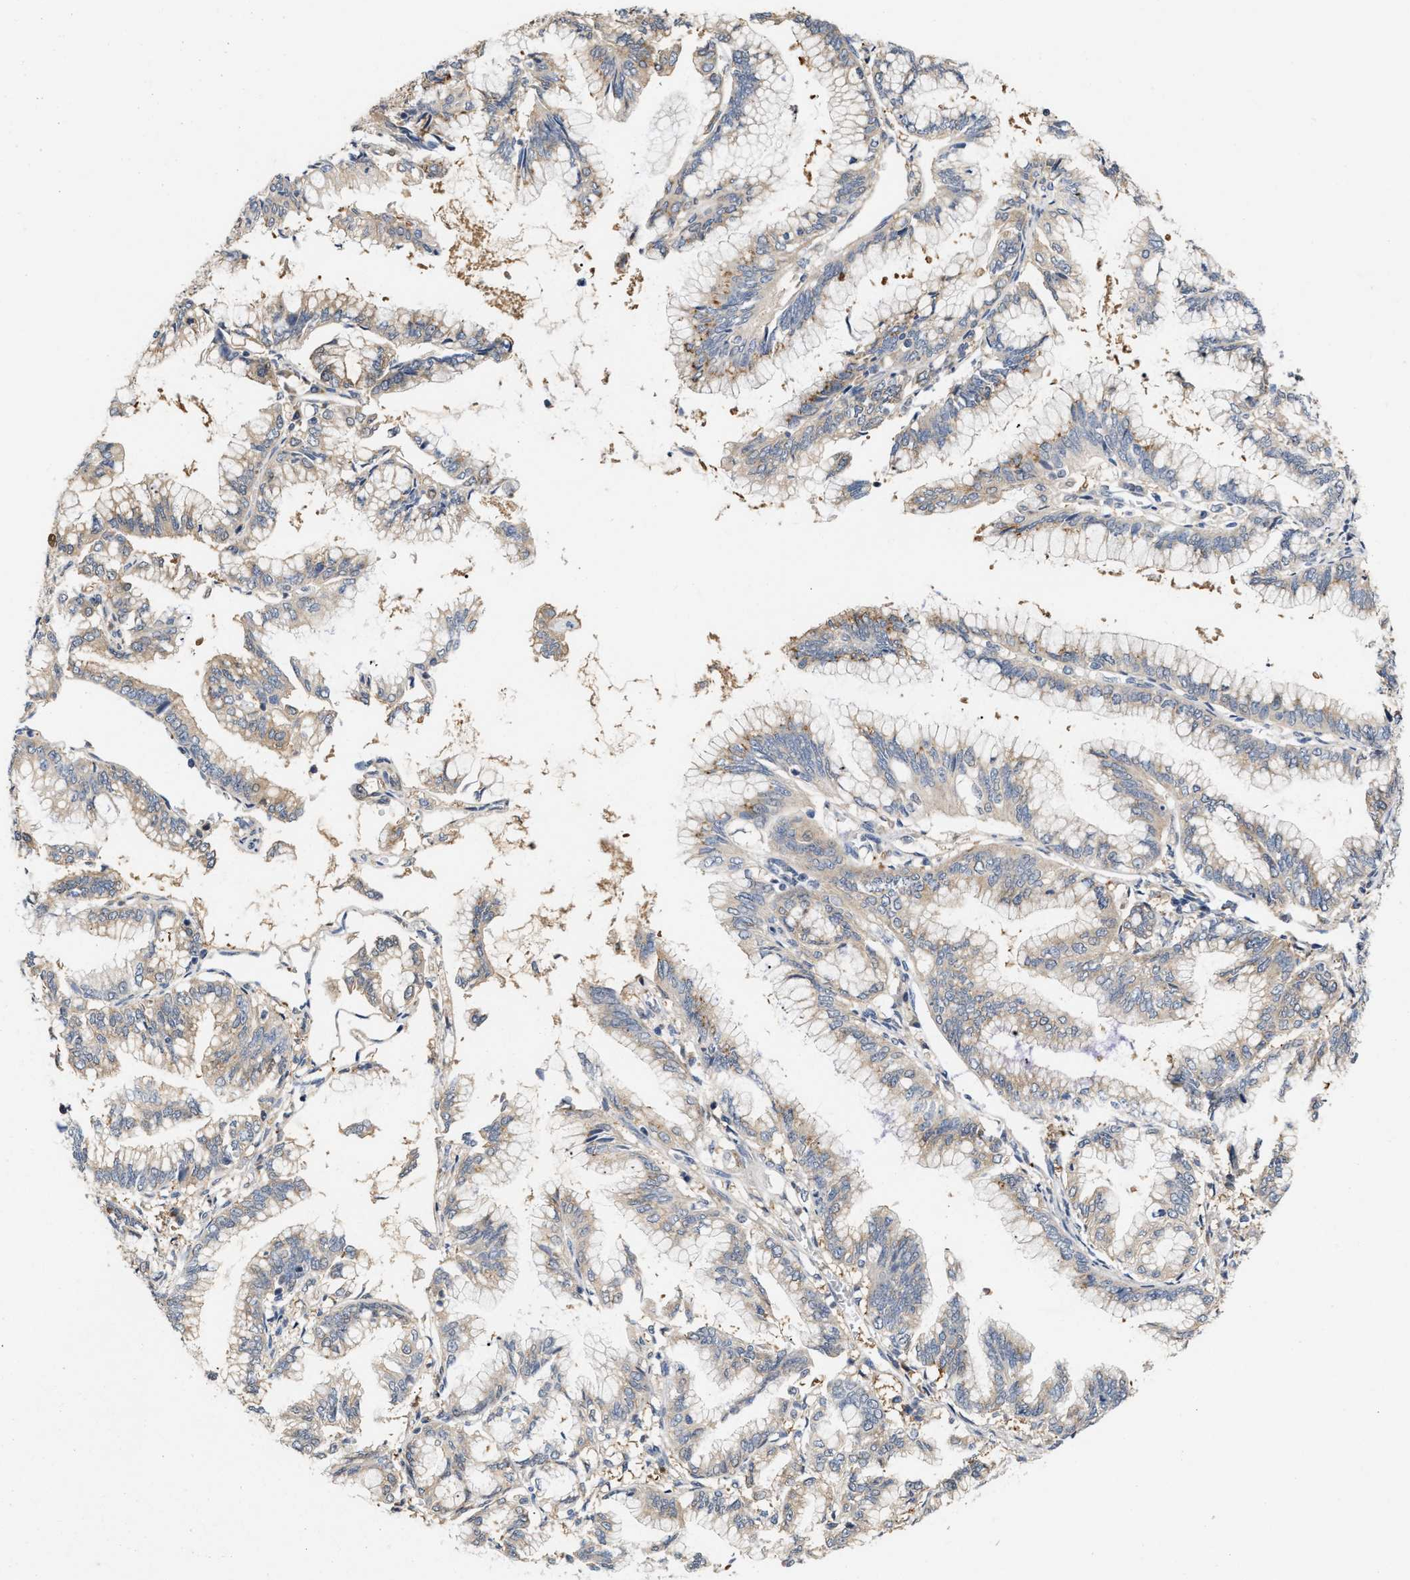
{"staining": {"intensity": "weak", "quantity": ">75%", "location": "cytoplasmic/membranous"}, "tissue": "pancreatic cancer", "cell_type": "Tumor cells", "image_type": "cancer", "snomed": [{"axis": "morphology", "description": "Adenocarcinoma, NOS"}, {"axis": "topography", "description": "Pancreas"}], "caption": "An image of human pancreatic cancer (adenocarcinoma) stained for a protein demonstrates weak cytoplasmic/membranous brown staining in tumor cells.", "gene": "CSNK1A1", "patient": {"sex": "female", "age": 64}}